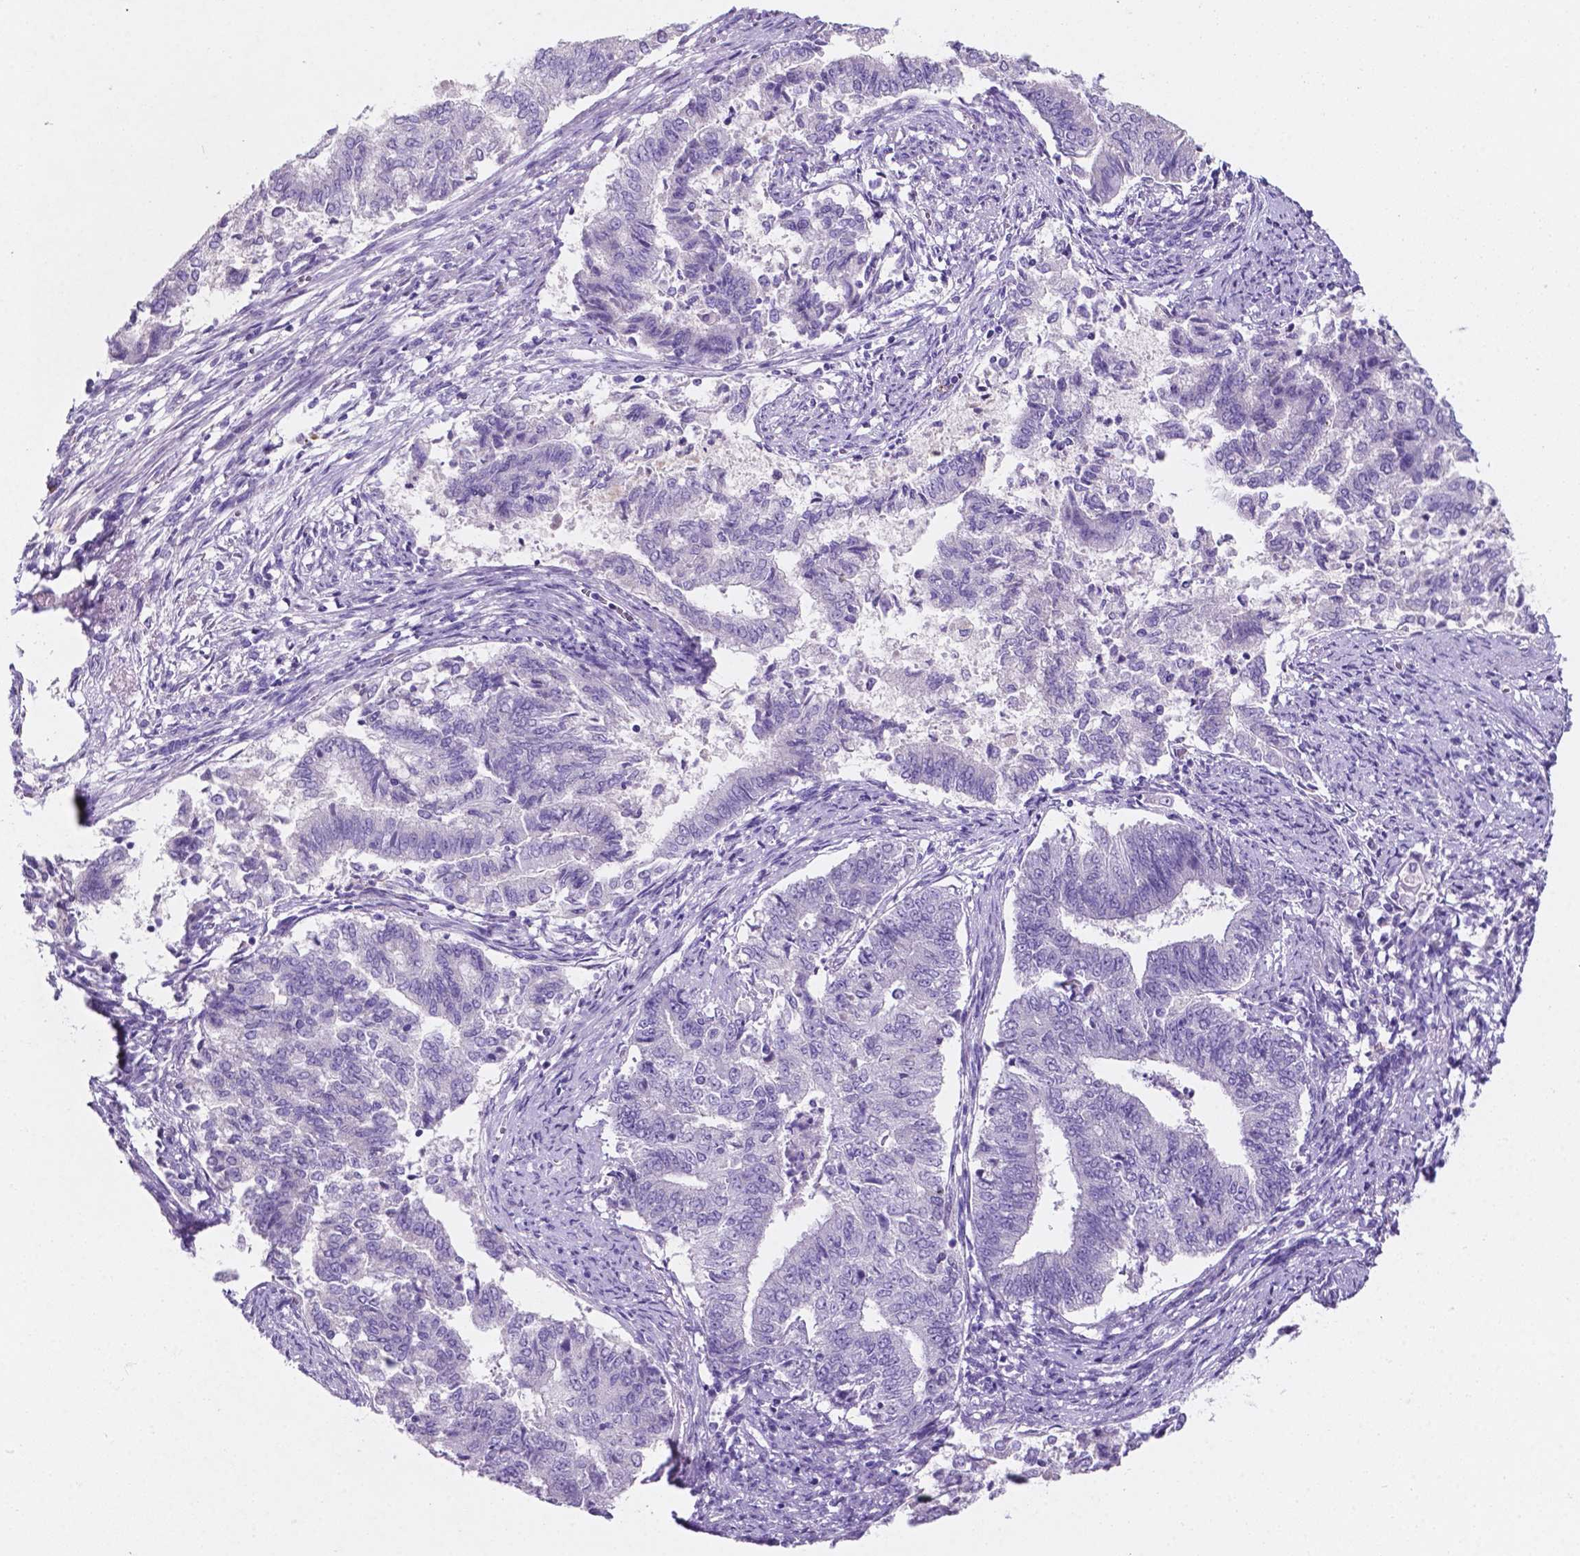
{"staining": {"intensity": "negative", "quantity": "none", "location": "none"}, "tissue": "endometrial cancer", "cell_type": "Tumor cells", "image_type": "cancer", "snomed": [{"axis": "morphology", "description": "Adenocarcinoma, NOS"}, {"axis": "topography", "description": "Endometrium"}], "caption": "The immunohistochemistry micrograph has no significant positivity in tumor cells of endometrial cancer (adenocarcinoma) tissue.", "gene": "EBLN2", "patient": {"sex": "female", "age": 65}}